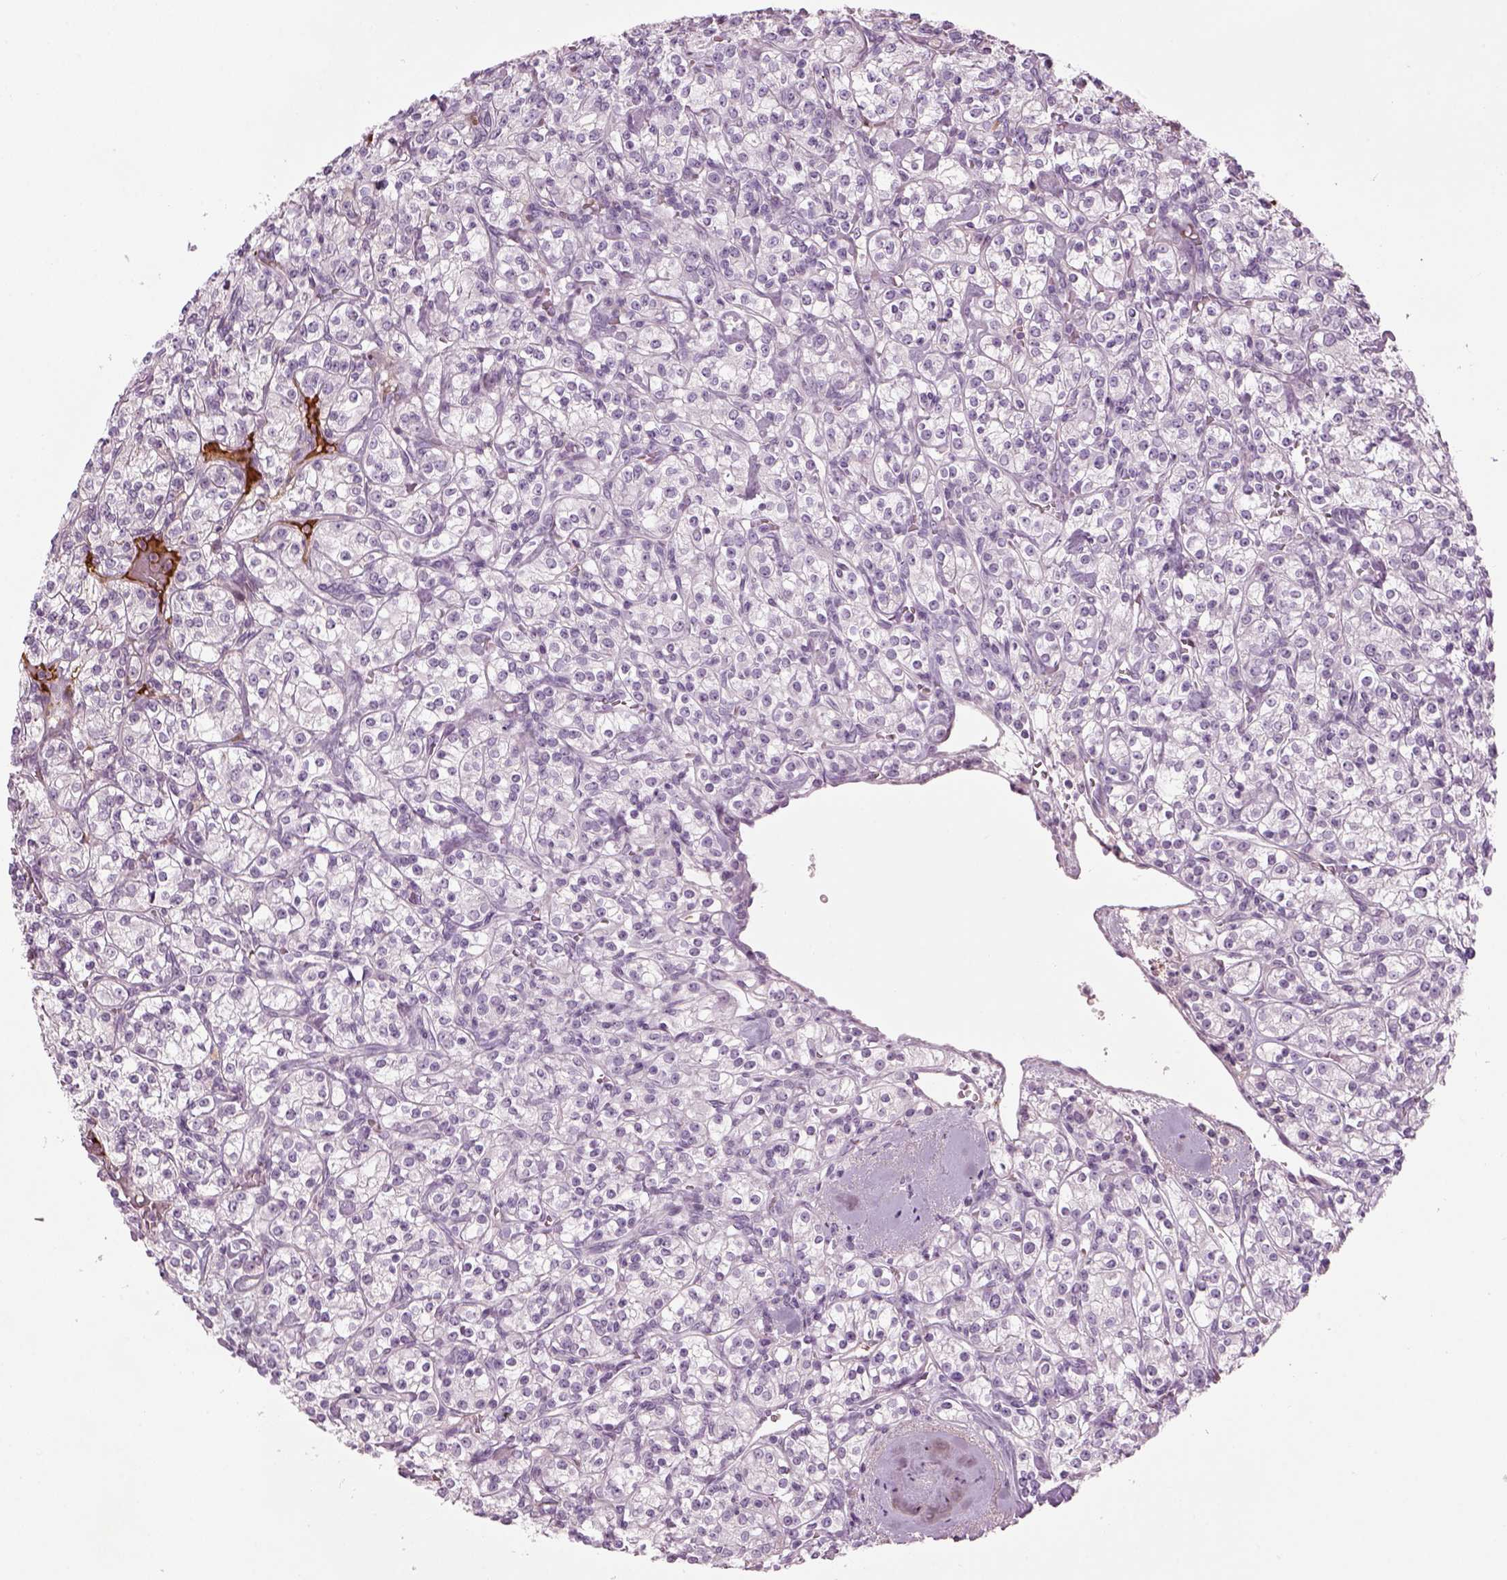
{"staining": {"intensity": "negative", "quantity": "none", "location": "none"}, "tissue": "renal cancer", "cell_type": "Tumor cells", "image_type": "cancer", "snomed": [{"axis": "morphology", "description": "Adenocarcinoma, NOS"}, {"axis": "topography", "description": "Kidney"}], "caption": "Immunohistochemical staining of human renal cancer exhibits no significant expression in tumor cells.", "gene": "PABPC1L2B", "patient": {"sex": "male", "age": 77}}